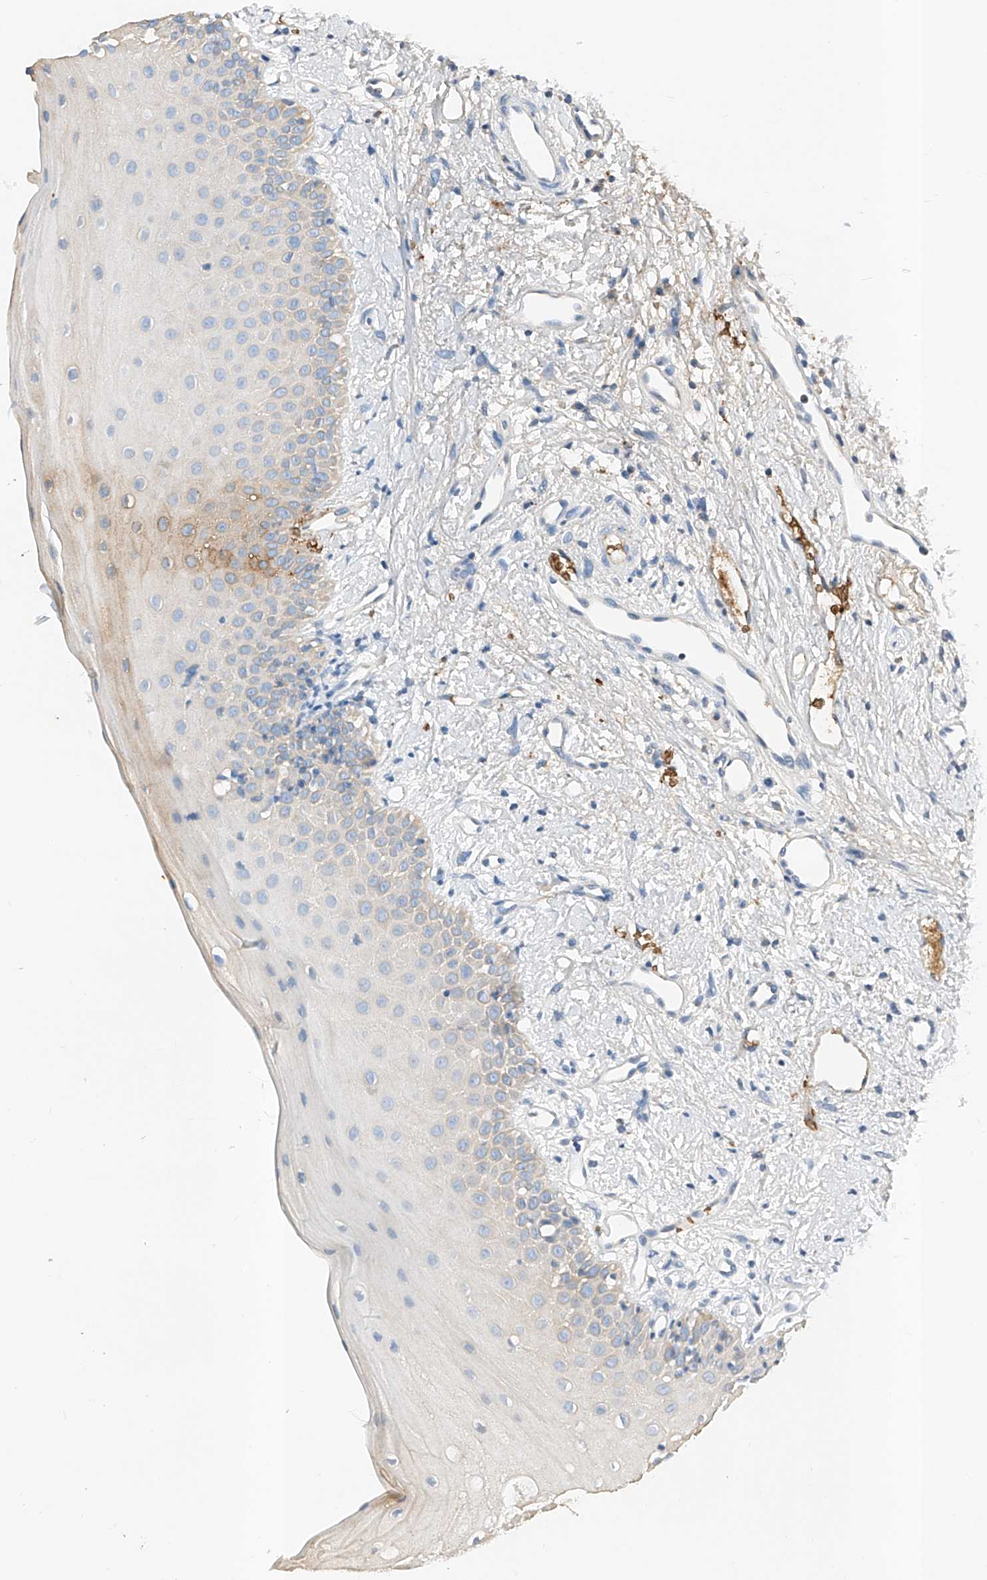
{"staining": {"intensity": "weak", "quantity": "<25%", "location": "cytoplasmic/membranous"}, "tissue": "oral mucosa", "cell_type": "Squamous epithelial cells", "image_type": "normal", "snomed": [{"axis": "morphology", "description": "Normal tissue, NOS"}, {"axis": "topography", "description": "Oral tissue"}], "caption": "This is an immunohistochemistry (IHC) photomicrograph of normal human oral mucosa. There is no expression in squamous epithelial cells.", "gene": "PRSS23", "patient": {"sex": "female", "age": 63}}